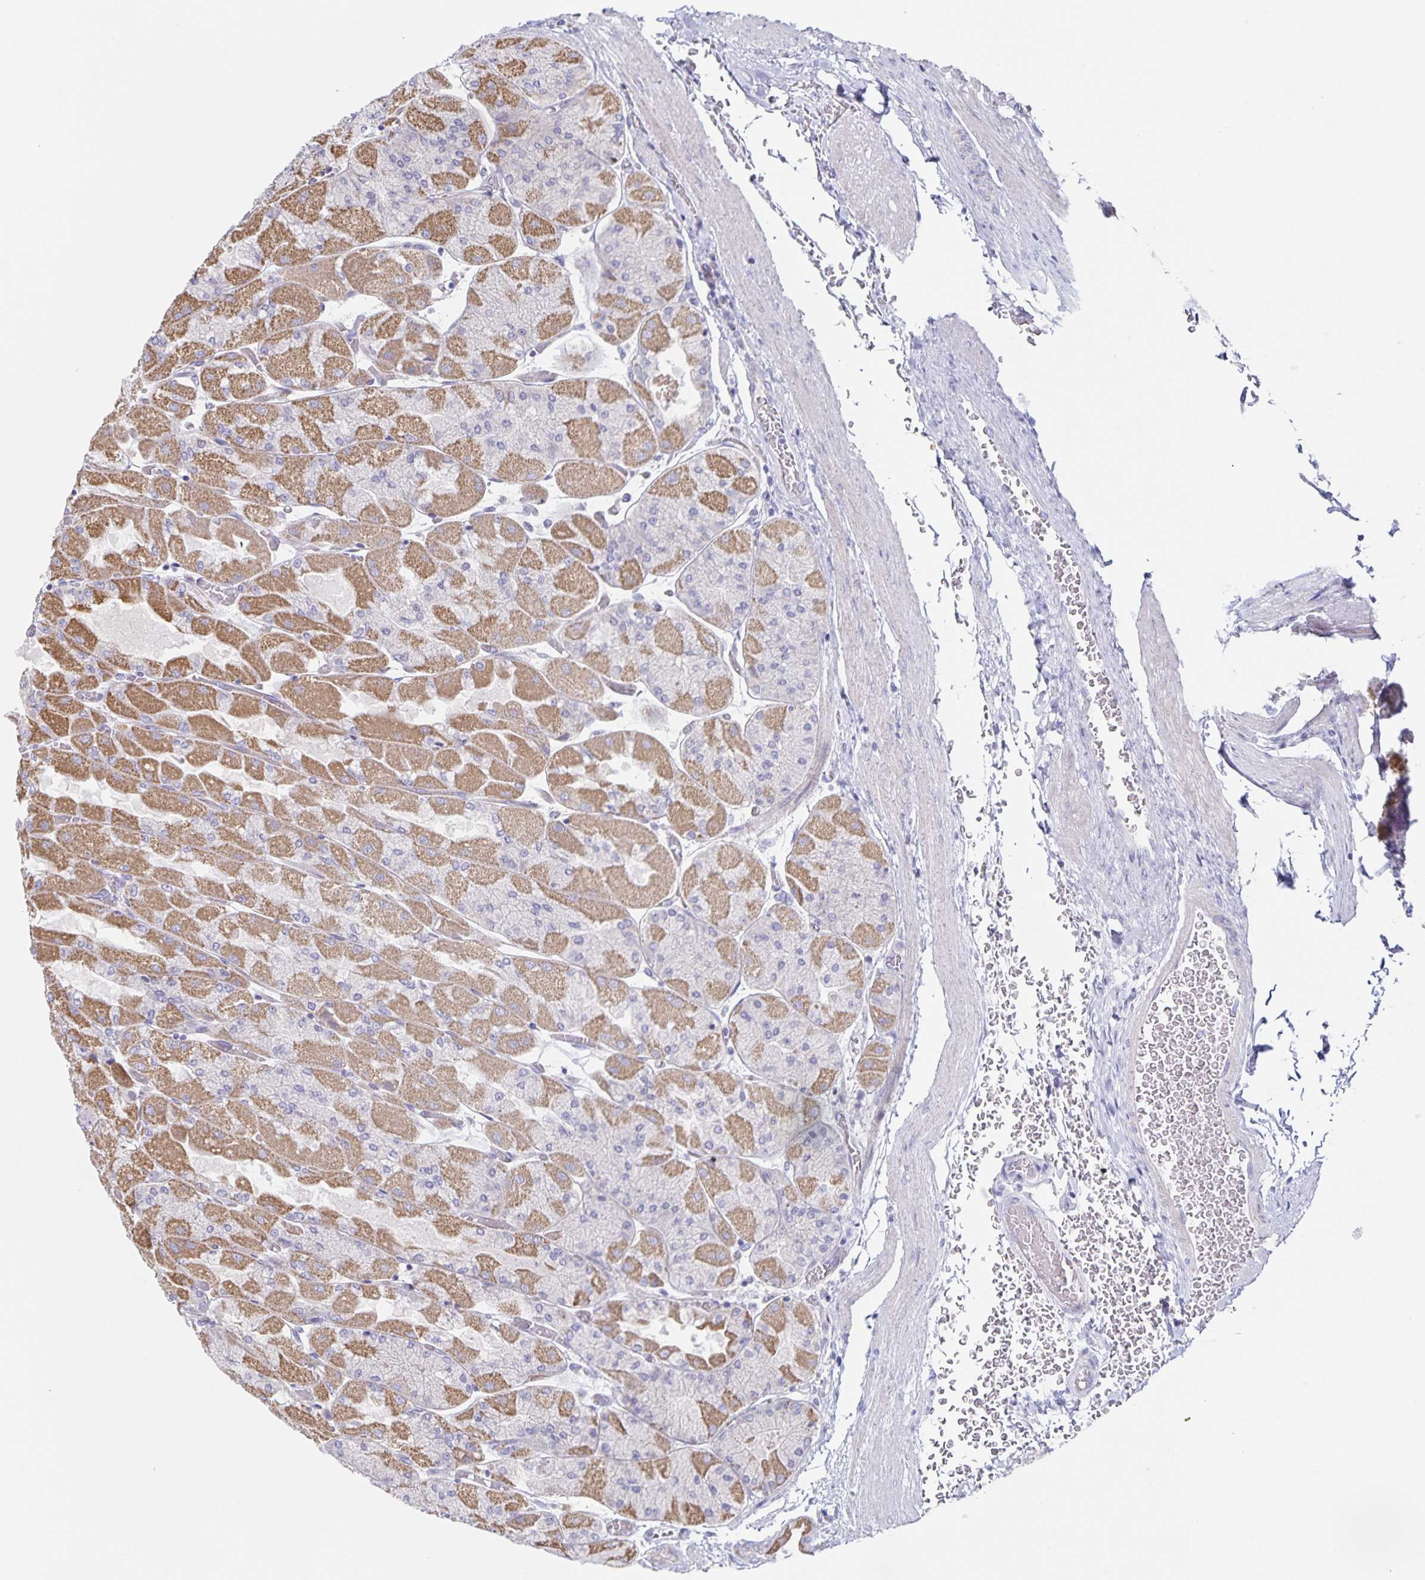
{"staining": {"intensity": "moderate", "quantity": "25%-75%", "location": "cytoplasmic/membranous"}, "tissue": "stomach", "cell_type": "Glandular cells", "image_type": "normal", "snomed": [{"axis": "morphology", "description": "Normal tissue, NOS"}, {"axis": "topography", "description": "Stomach"}], "caption": "Immunohistochemistry (IHC) of unremarkable human stomach demonstrates medium levels of moderate cytoplasmic/membranous positivity in approximately 25%-75% of glandular cells. The staining was performed using DAB to visualize the protein expression in brown, while the nuclei were stained in blue with hematoxylin (Magnification: 20x).", "gene": "CENPH", "patient": {"sex": "female", "age": 61}}